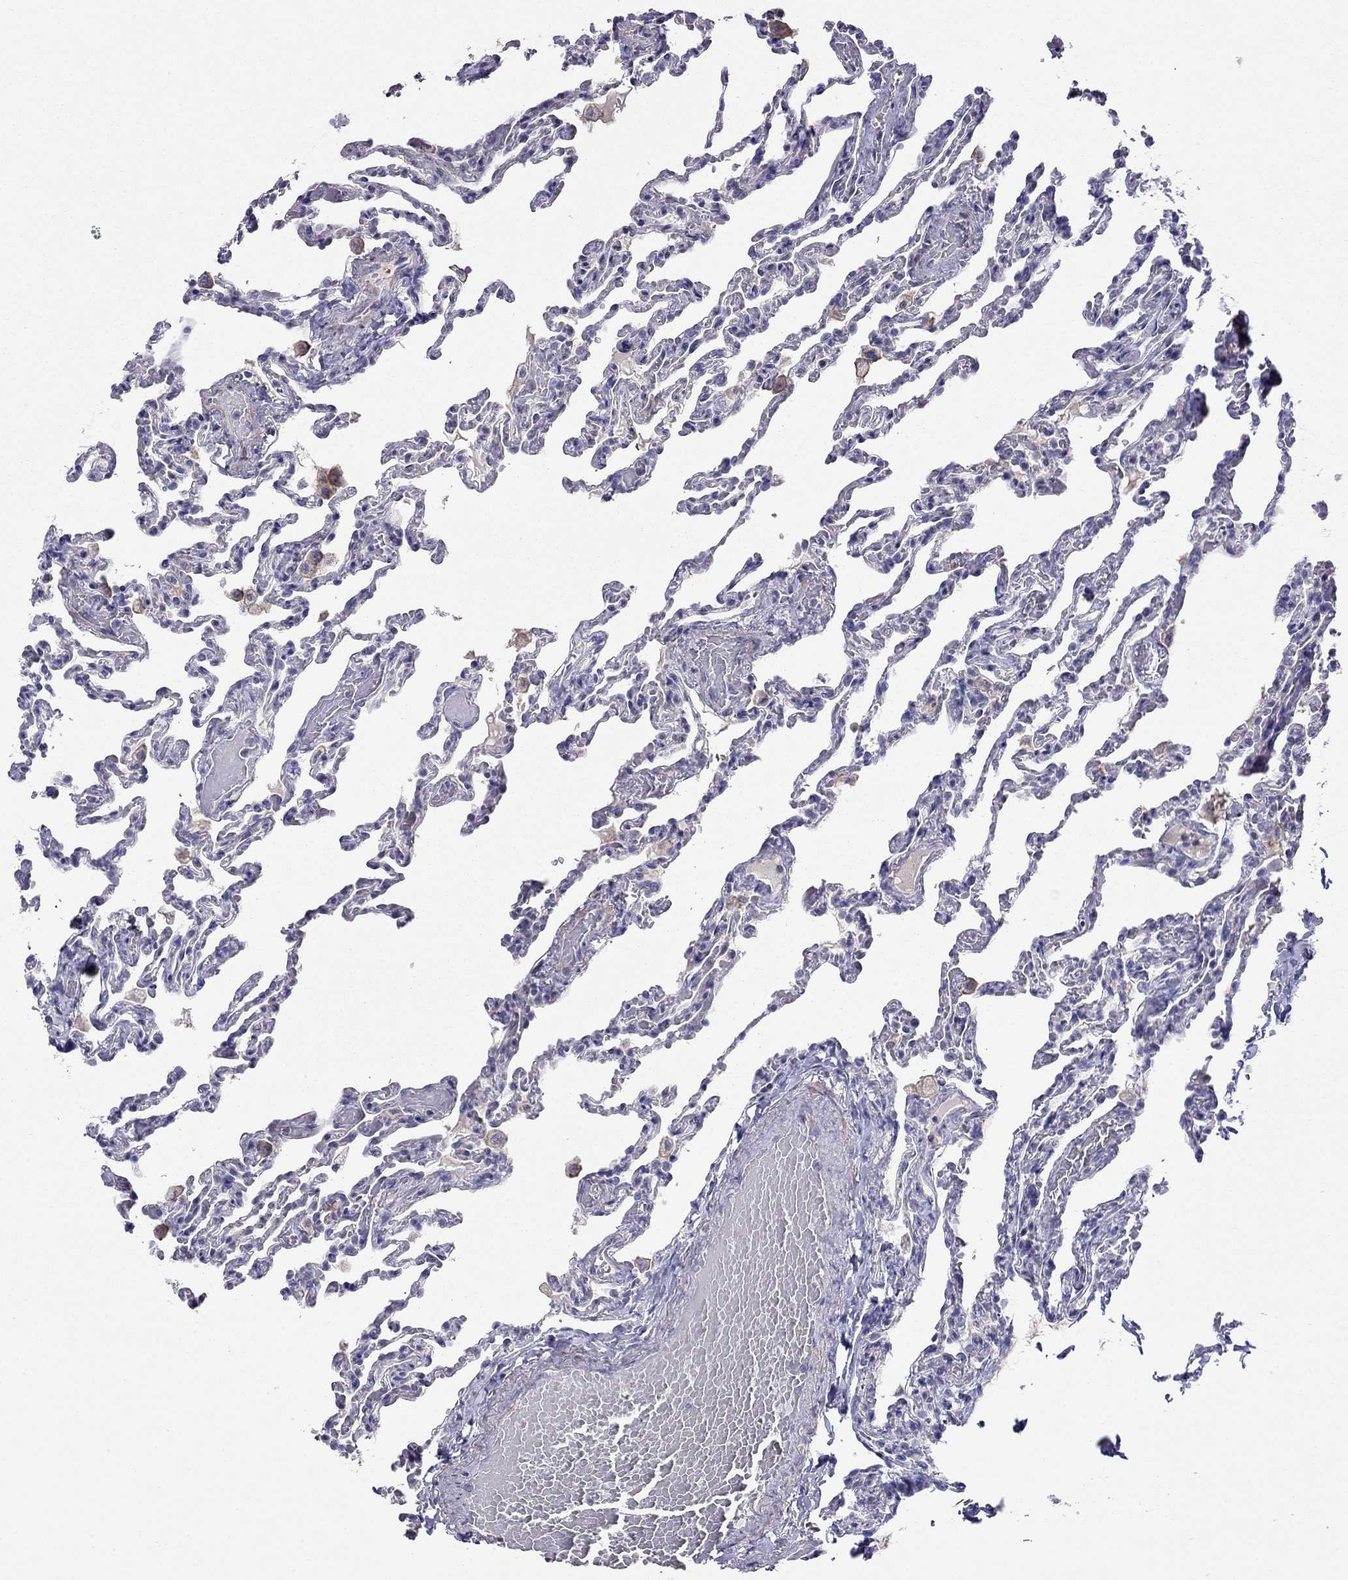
{"staining": {"intensity": "negative", "quantity": "none", "location": "none"}, "tissue": "lung", "cell_type": "Alveolar cells", "image_type": "normal", "snomed": [{"axis": "morphology", "description": "Normal tissue, NOS"}, {"axis": "topography", "description": "Lung"}], "caption": "Protein analysis of benign lung demonstrates no significant expression in alveolar cells.", "gene": "LY6H", "patient": {"sex": "female", "age": 43}}